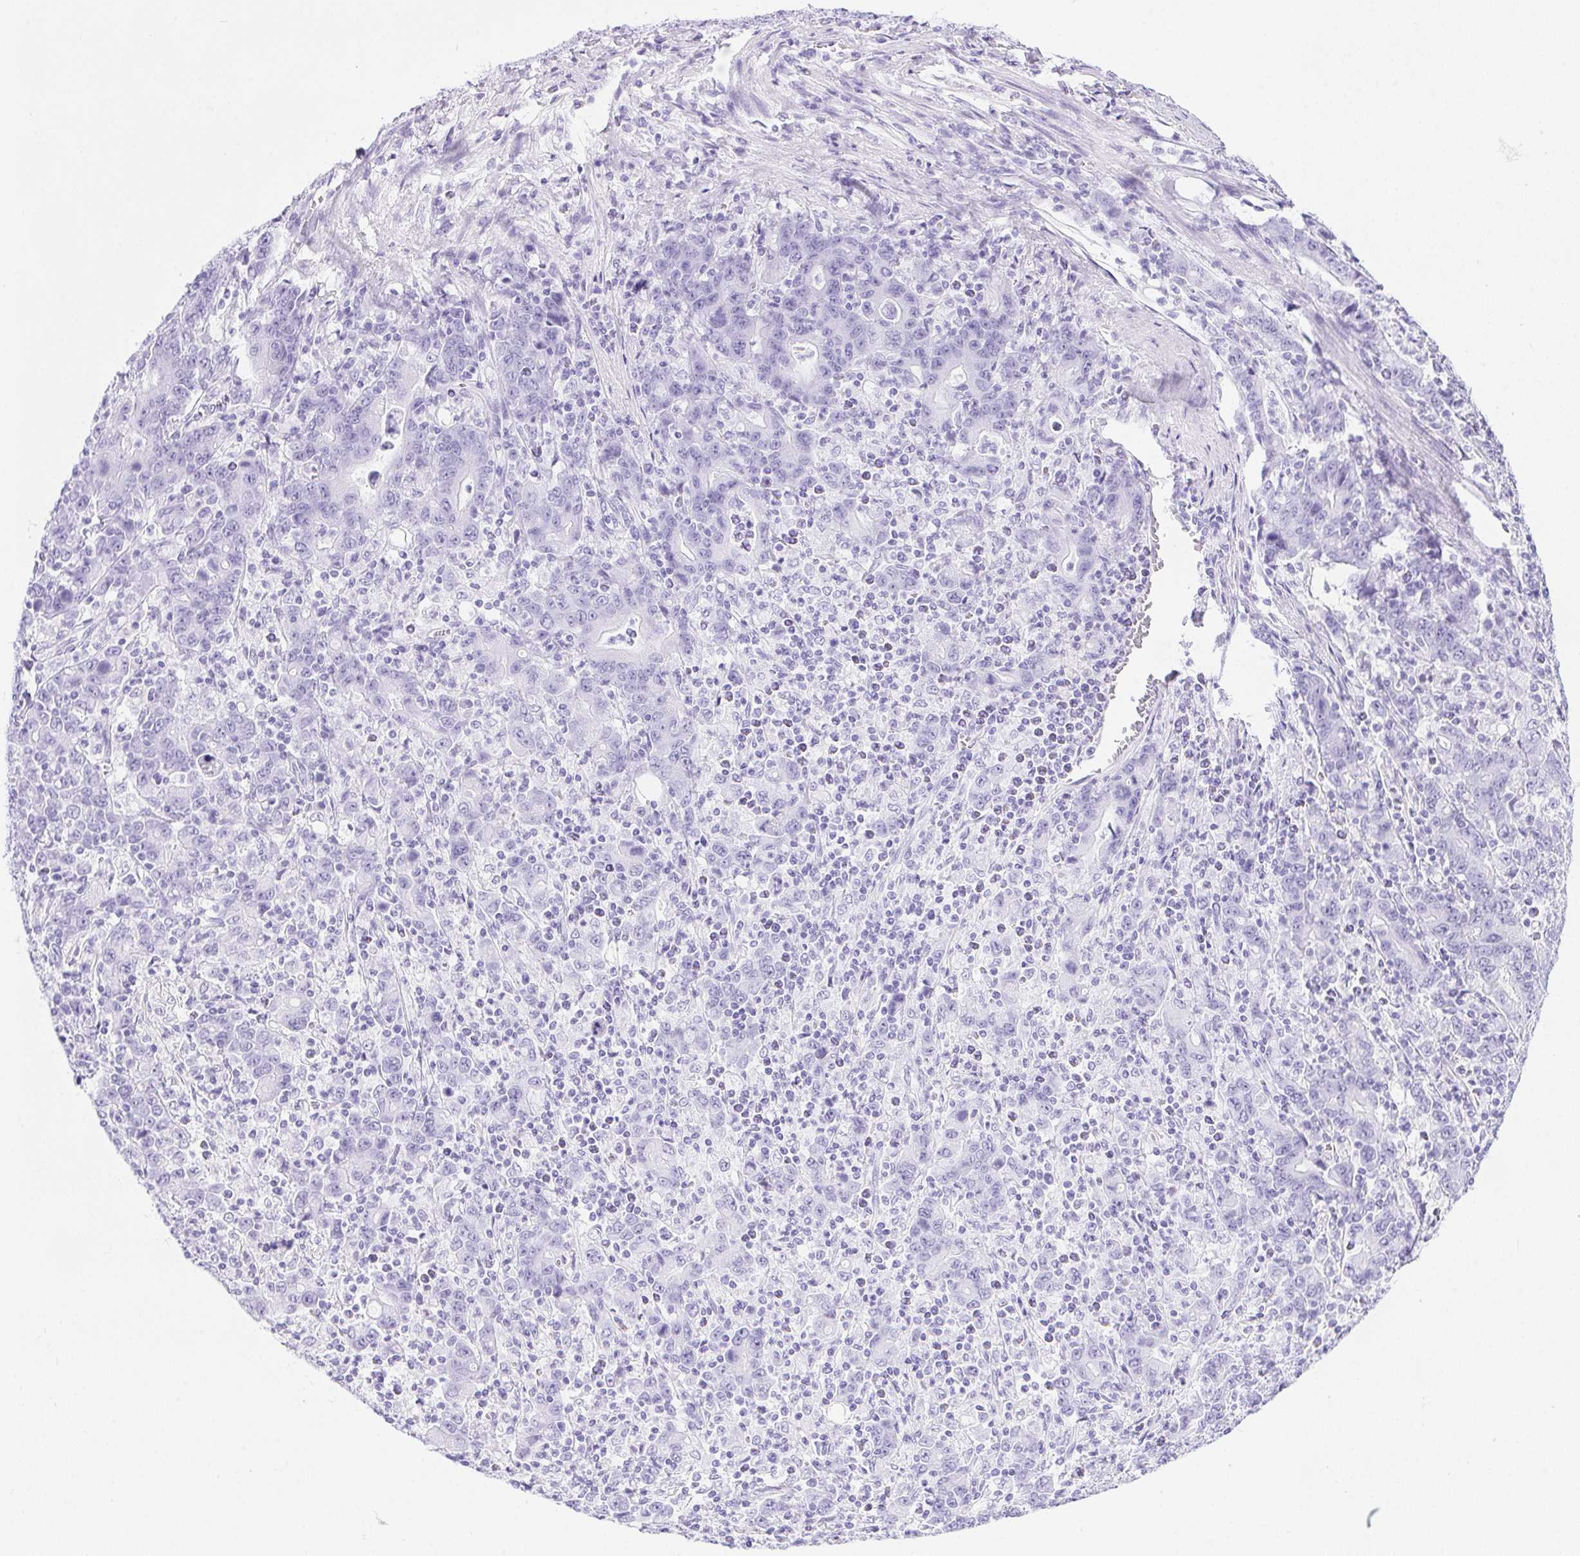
{"staining": {"intensity": "negative", "quantity": "none", "location": "none"}, "tissue": "stomach cancer", "cell_type": "Tumor cells", "image_type": "cancer", "snomed": [{"axis": "morphology", "description": "Adenocarcinoma, NOS"}, {"axis": "topography", "description": "Stomach, upper"}], "caption": "Immunohistochemical staining of stomach cancer (adenocarcinoma) exhibits no significant staining in tumor cells.", "gene": "ERP27", "patient": {"sex": "male", "age": 69}}